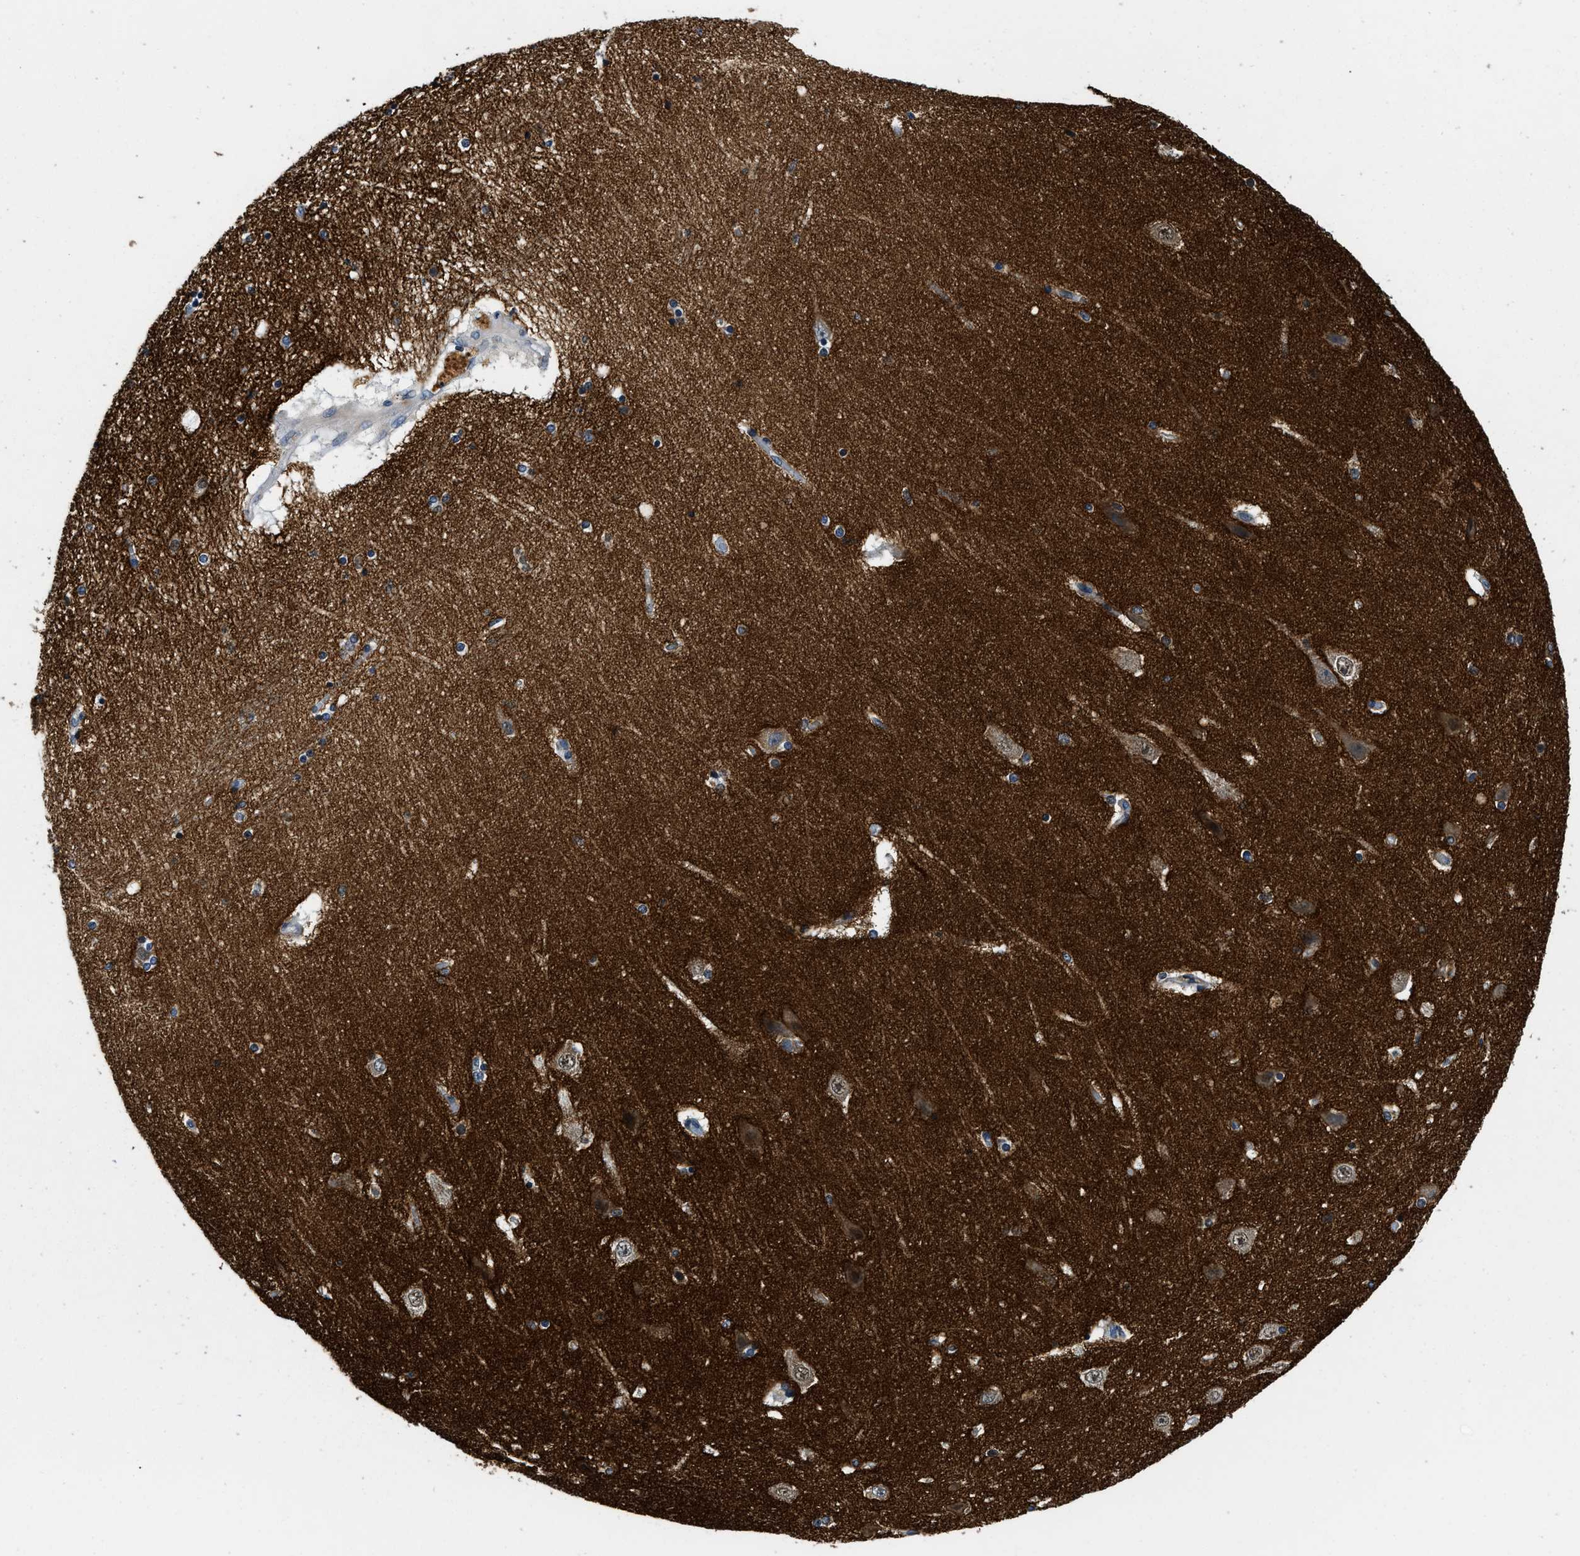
{"staining": {"intensity": "moderate", "quantity": "<25%", "location": "cytoplasmic/membranous"}, "tissue": "hippocampus", "cell_type": "Glial cells", "image_type": "normal", "snomed": [{"axis": "morphology", "description": "Normal tissue, NOS"}, {"axis": "topography", "description": "Hippocampus"}], "caption": "This histopathology image displays unremarkable hippocampus stained with IHC to label a protein in brown. The cytoplasmic/membranous of glial cells show moderate positivity for the protein. Nuclei are counter-stained blue.", "gene": "IKBKE", "patient": {"sex": "female", "age": 54}}